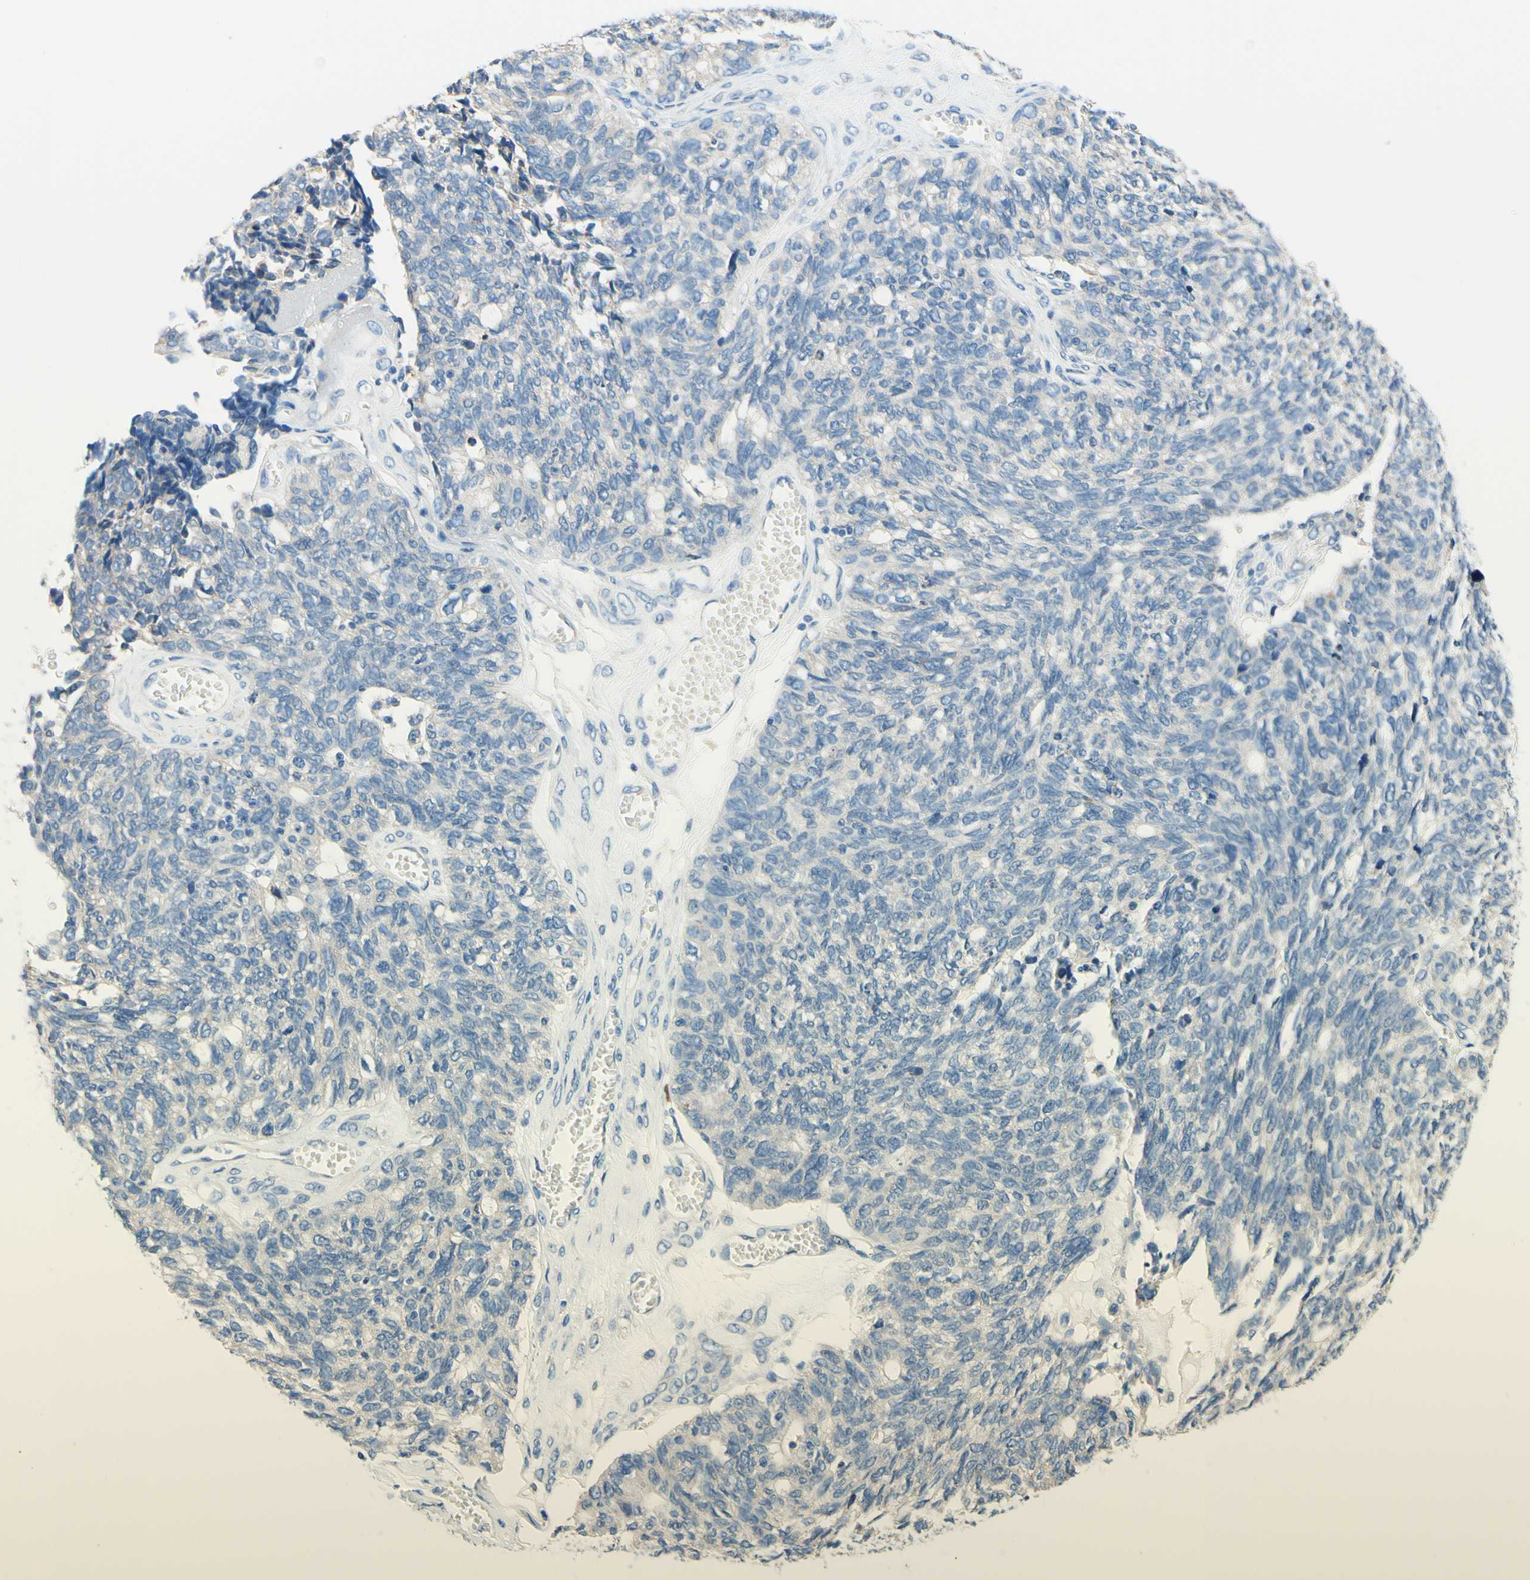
{"staining": {"intensity": "negative", "quantity": "none", "location": "none"}, "tissue": "ovarian cancer", "cell_type": "Tumor cells", "image_type": "cancer", "snomed": [{"axis": "morphology", "description": "Cystadenocarcinoma, serous, NOS"}, {"axis": "topography", "description": "Ovary"}], "caption": "A photomicrograph of ovarian serous cystadenocarcinoma stained for a protein shows no brown staining in tumor cells.", "gene": "PASD1", "patient": {"sex": "female", "age": 79}}